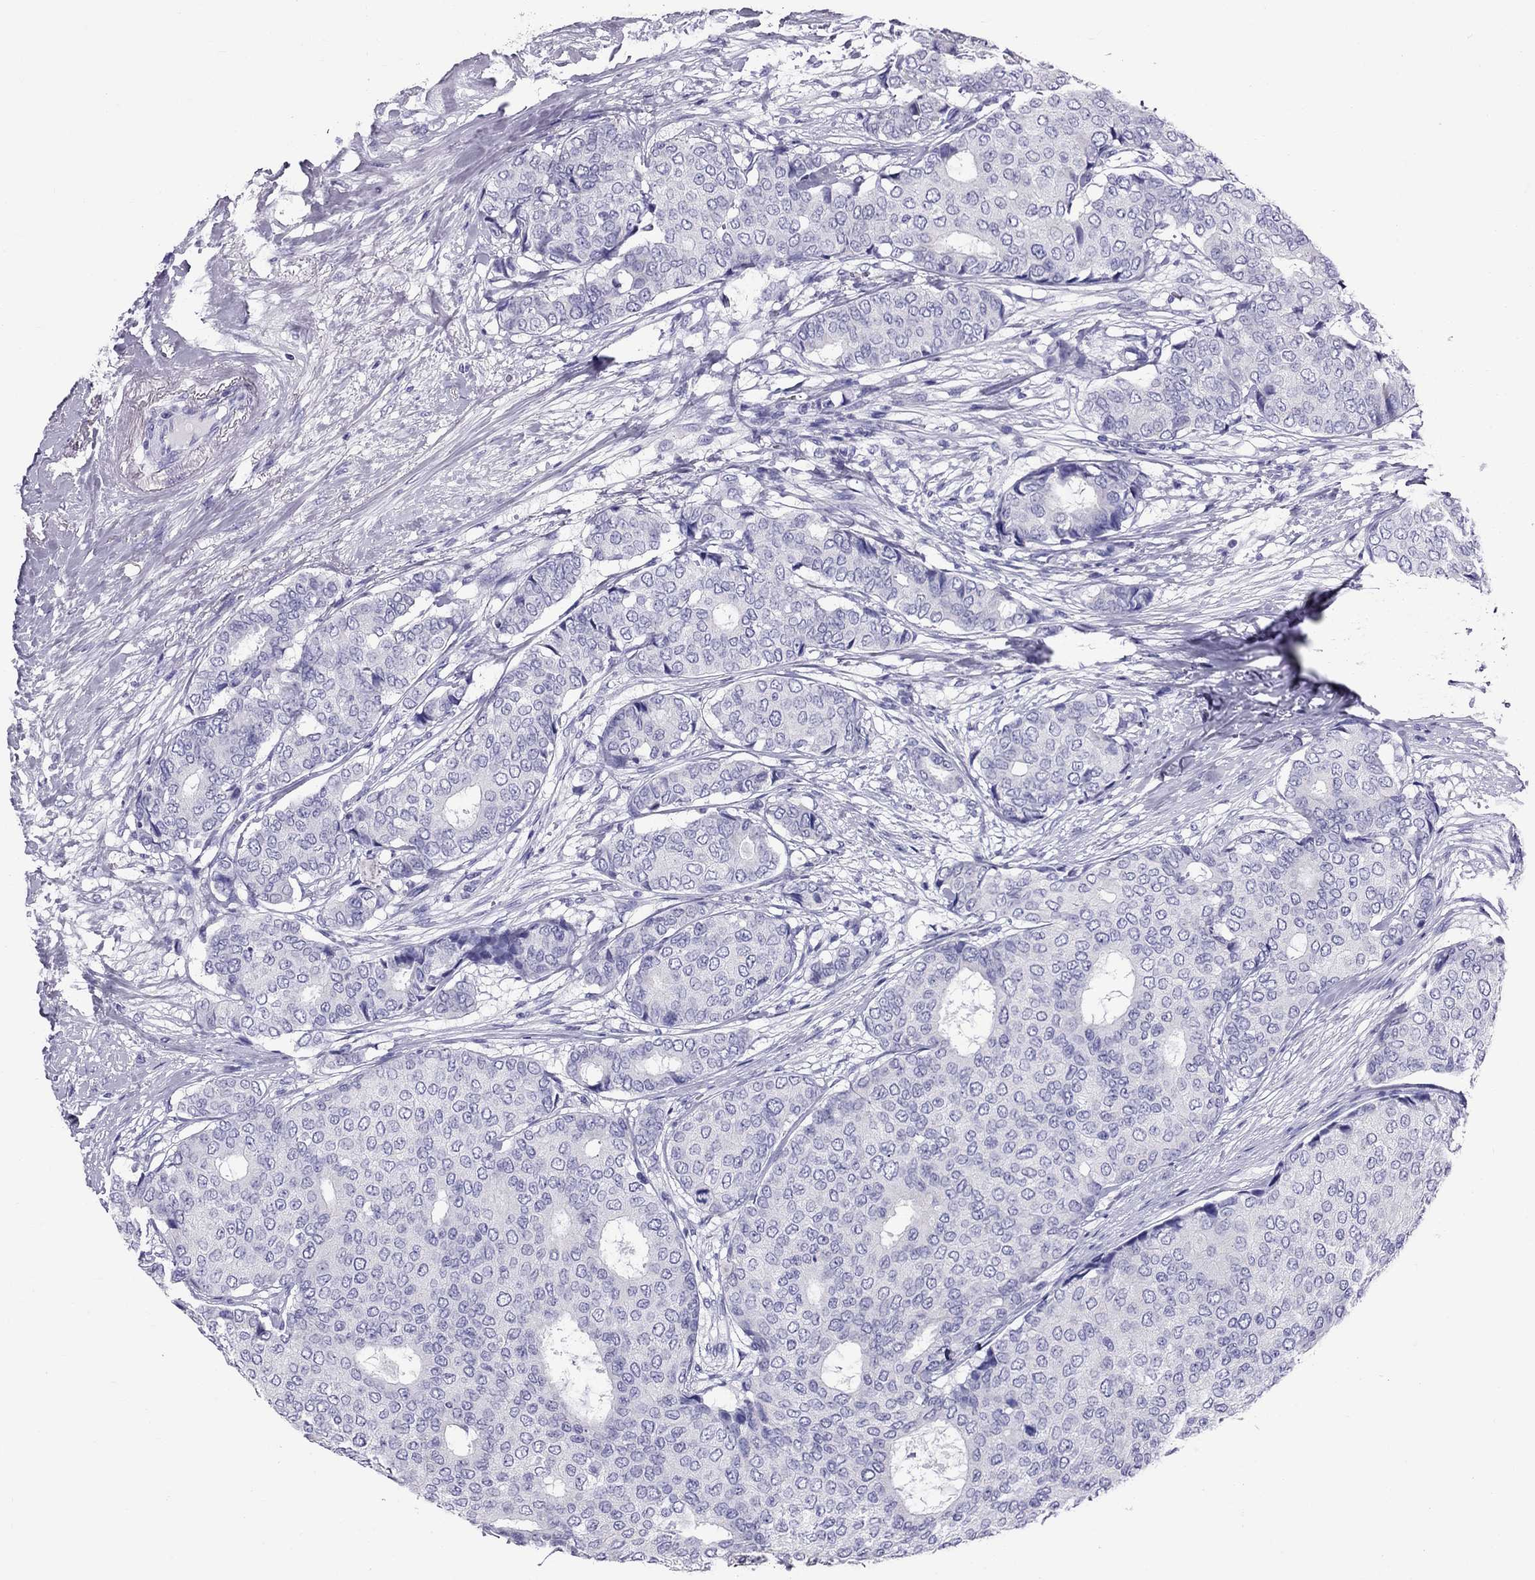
{"staining": {"intensity": "negative", "quantity": "none", "location": "none"}, "tissue": "breast cancer", "cell_type": "Tumor cells", "image_type": "cancer", "snomed": [{"axis": "morphology", "description": "Duct carcinoma"}, {"axis": "topography", "description": "Breast"}], "caption": "Breast infiltrating ductal carcinoma was stained to show a protein in brown. There is no significant positivity in tumor cells. (Stains: DAB (3,3'-diaminobenzidine) immunohistochemistry with hematoxylin counter stain, Microscopy: brightfield microscopy at high magnification).", "gene": "TTLL13", "patient": {"sex": "female", "age": 75}}